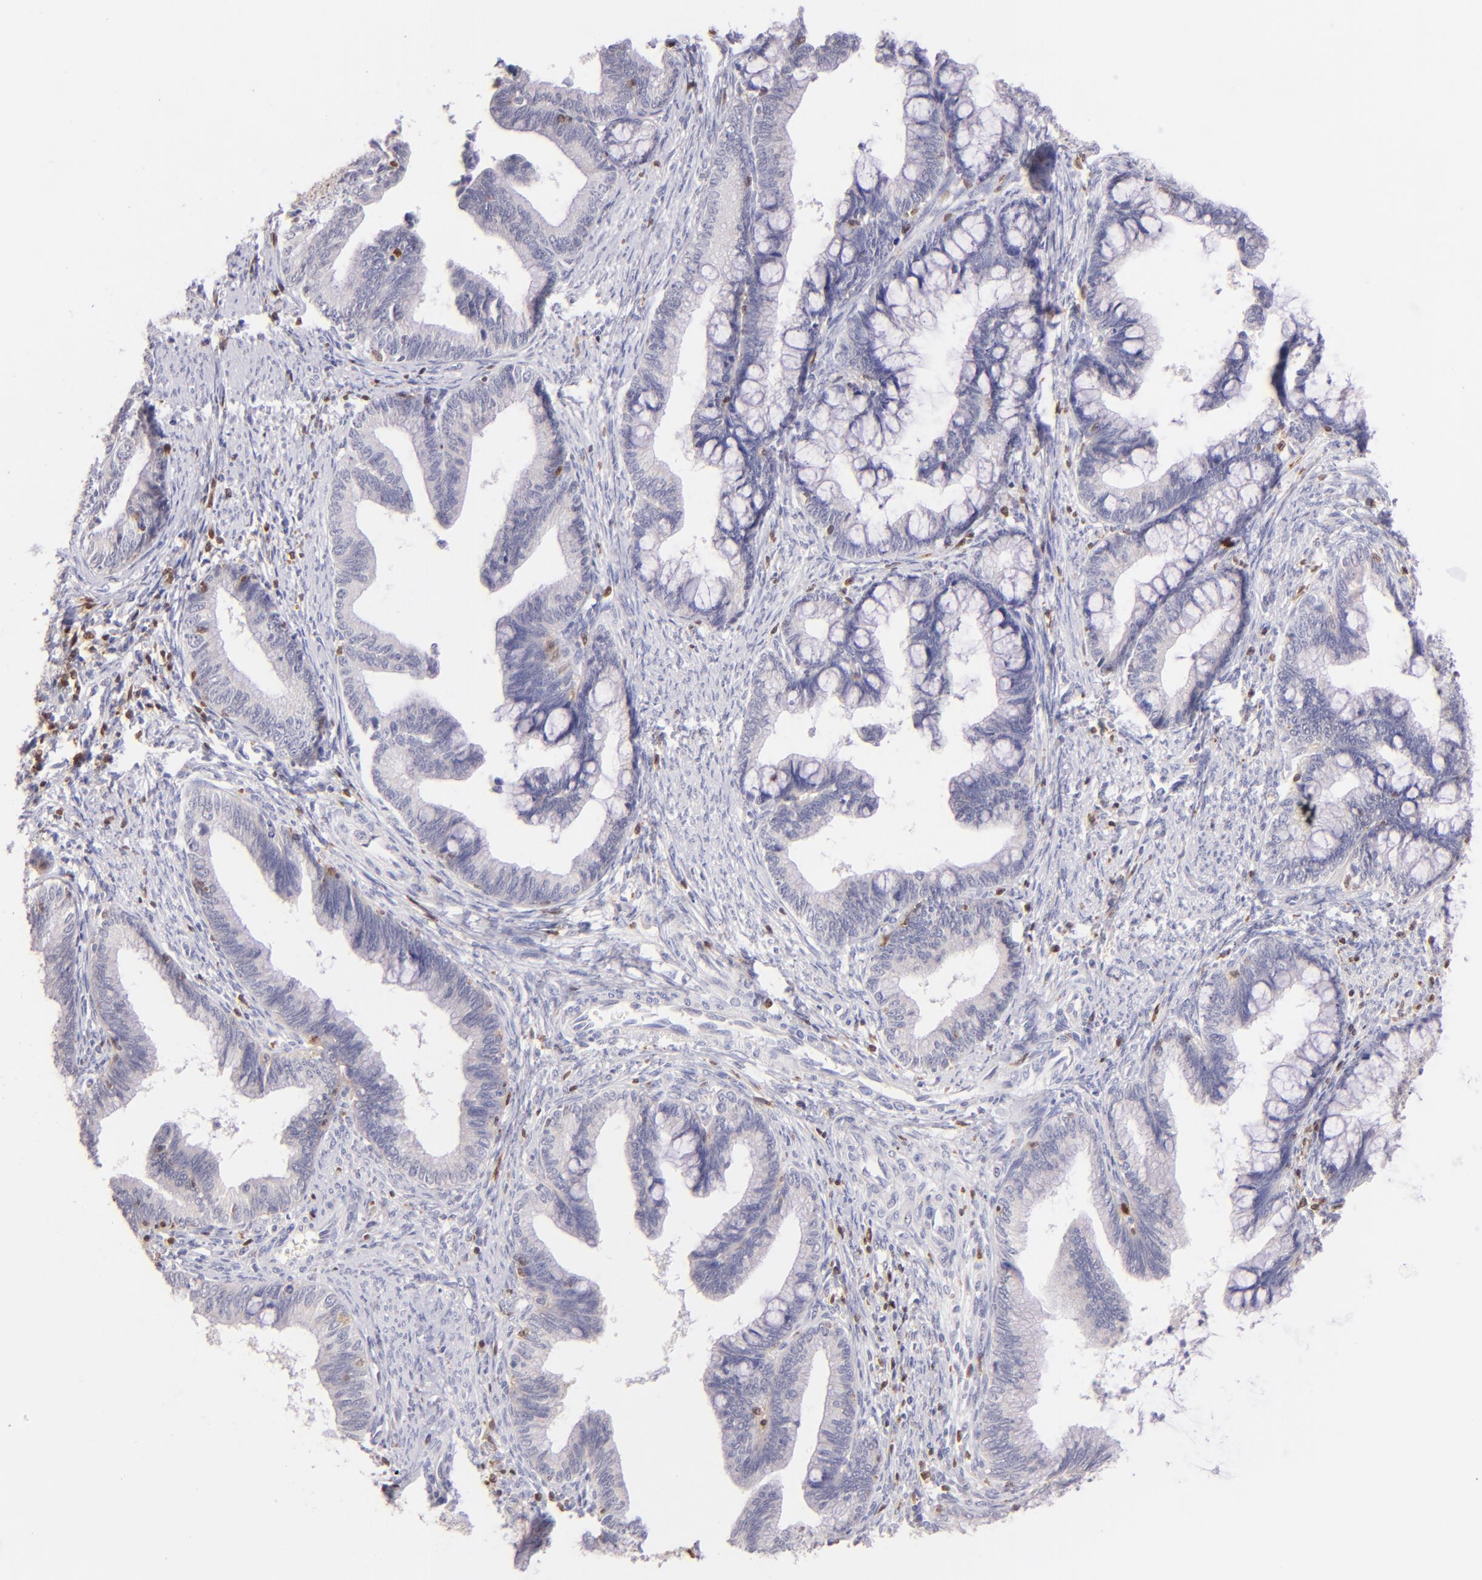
{"staining": {"intensity": "negative", "quantity": "none", "location": "none"}, "tissue": "cervical cancer", "cell_type": "Tumor cells", "image_type": "cancer", "snomed": [{"axis": "morphology", "description": "Adenocarcinoma, NOS"}, {"axis": "topography", "description": "Cervix"}], "caption": "Photomicrograph shows no significant protein staining in tumor cells of cervical cancer (adenocarcinoma).", "gene": "ZAP70", "patient": {"sex": "female", "age": 36}}